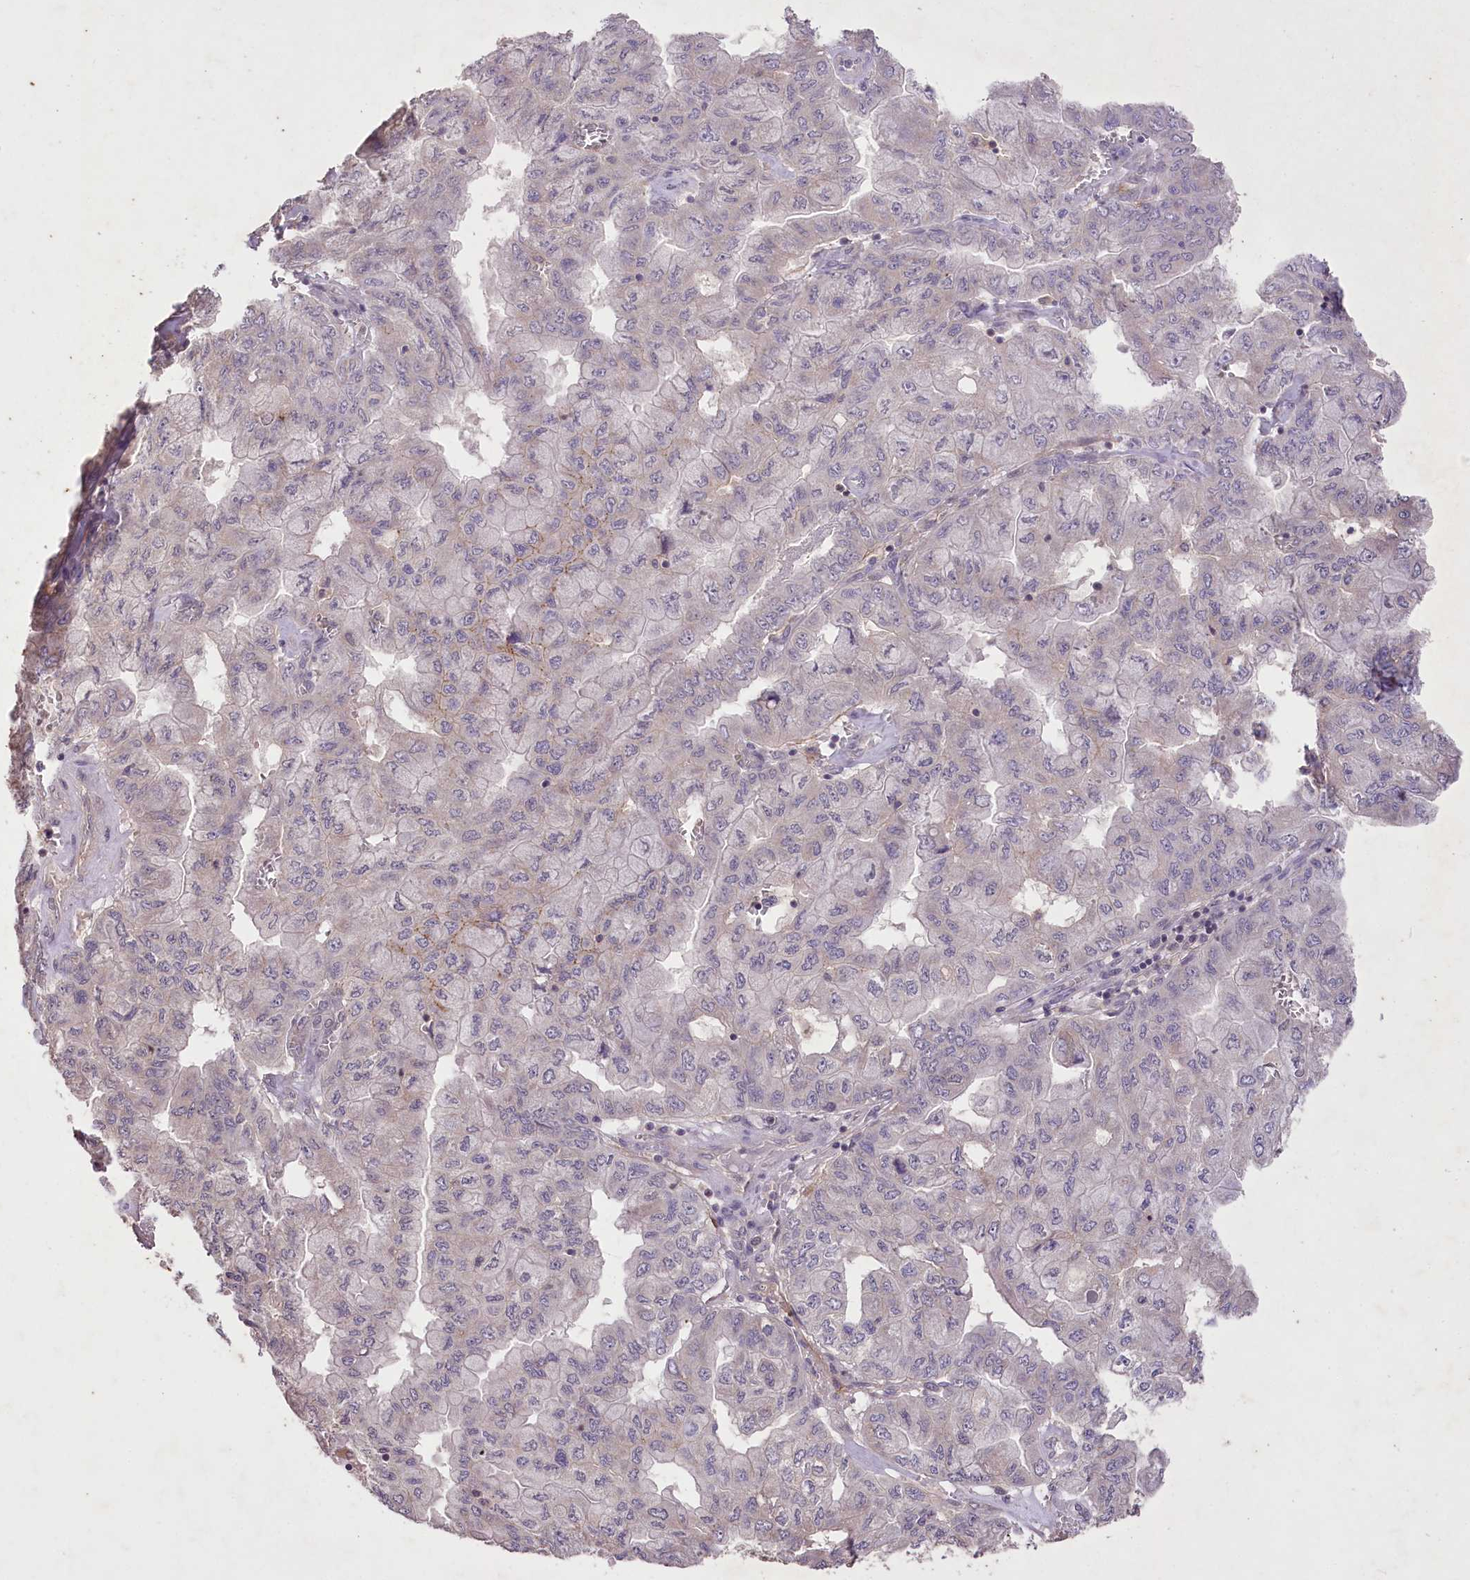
{"staining": {"intensity": "negative", "quantity": "none", "location": "none"}, "tissue": "pancreatic cancer", "cell_type": "Tumor cells", "image_type": "cancer", "snomed": [{"axis": "morphology", "description": "Adenocarcinoma, NOS"}, {"axis": "topography", "description": "Pancreas"}], "caption": "Immunohistochemistry (IHC) image of neoplastic tissue: human pancreatic adenocarcinoma stained with DAB shows no significant protein staining in tumor cells.", "gene": "ENPP1", "patient": {"sex": "male", "age": 51}}